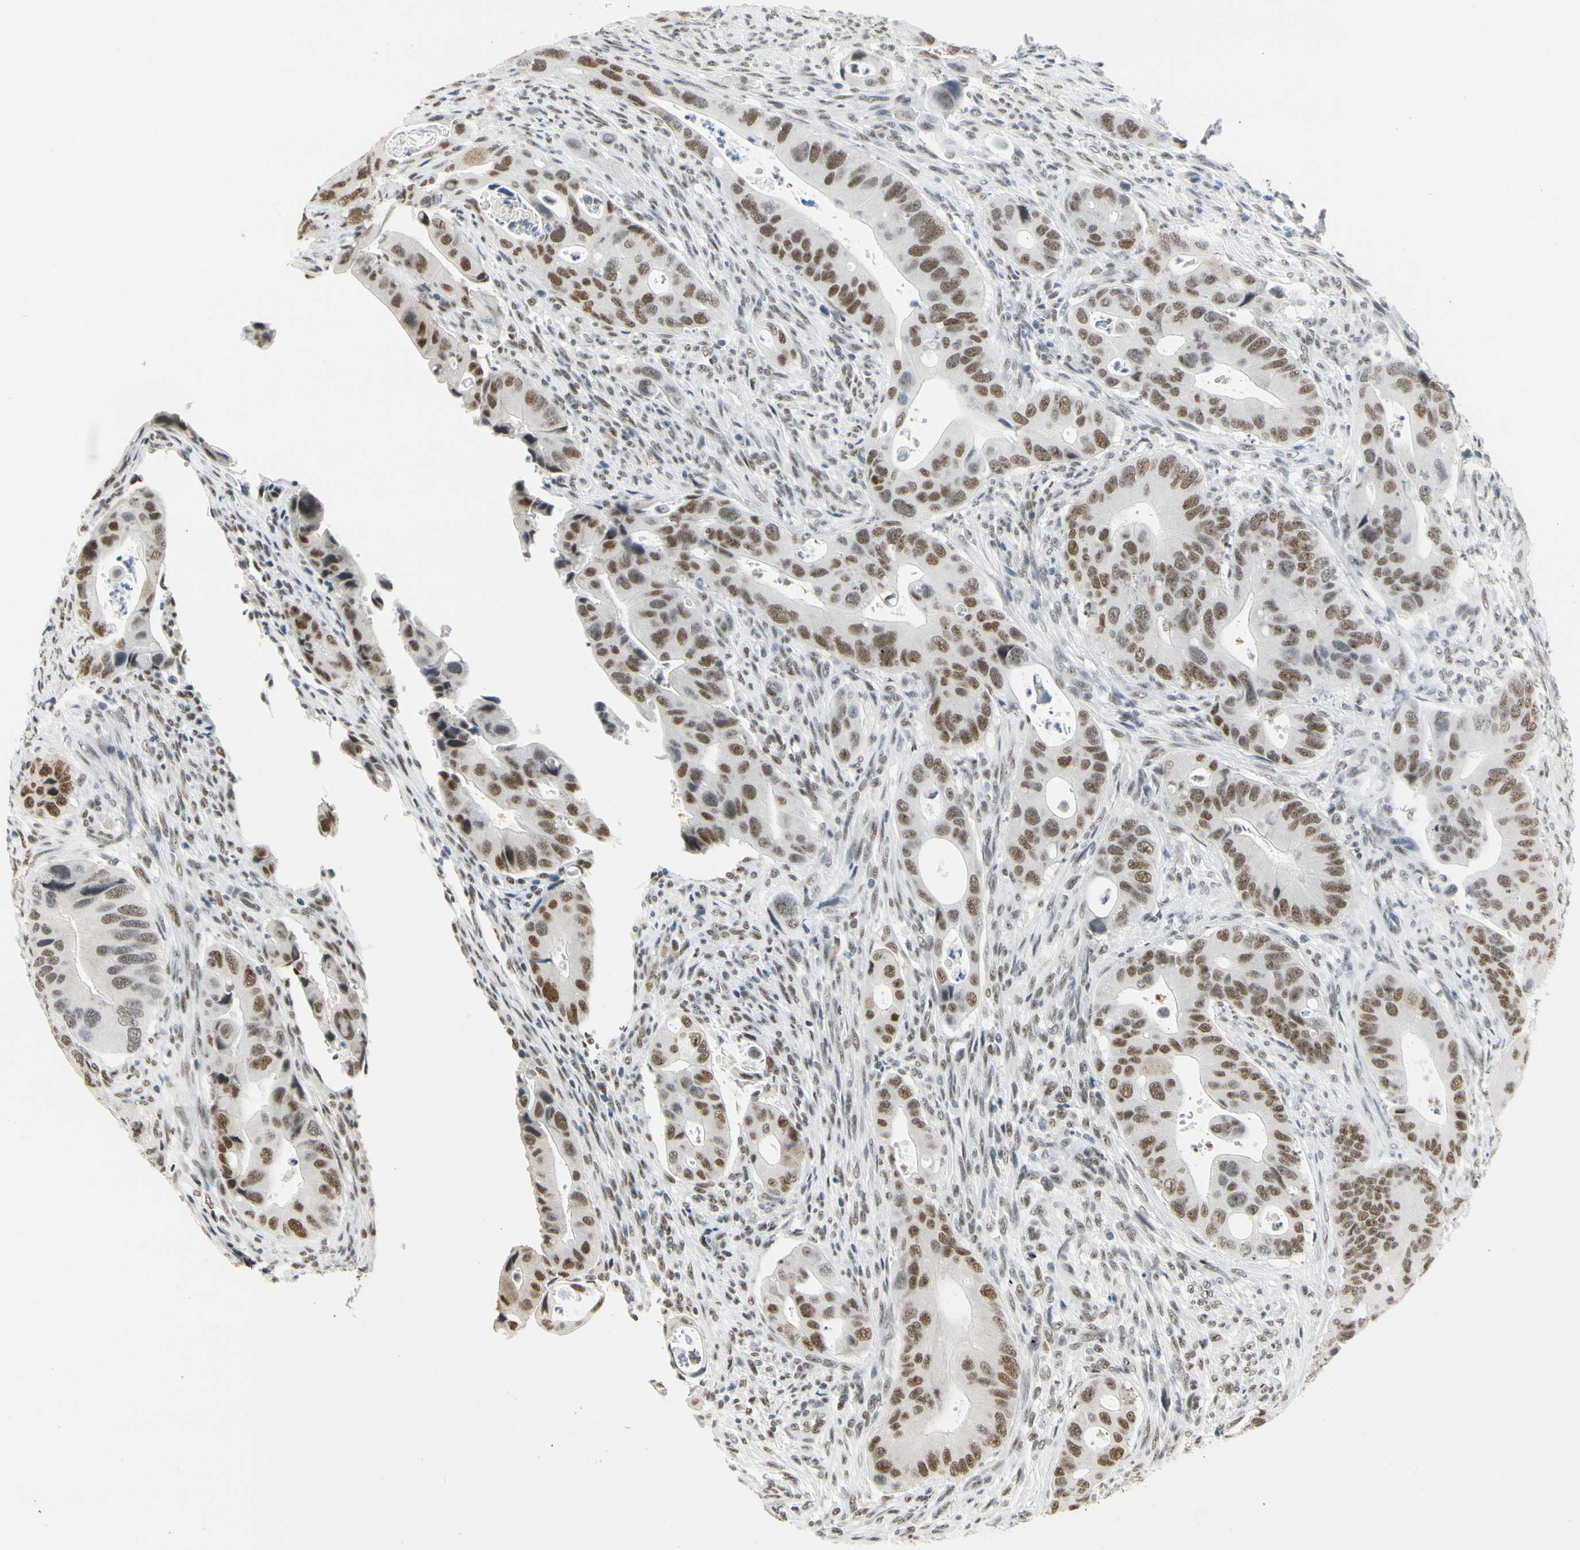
{"staining": {"intensity": "moderate", "quantity": ">75%", "location": "nuclear"}, "tissue": "colorectal cancer", "cell_type": "Tumor cells", "image_type": "cancer", "snomed": [{"axis": "morphology", "description": "Adenocarcinoma, NOS"}, {"axis": "topography", "description": "Rectum"}], "caption": "A photomicrograph showing moderate nuclear expression in about >75% of tumor cells in adenocarcinoma (colorectal), as visualized by brown immunohistochemical staining.", "gene": "ZSCAN16", "patient": {"sex": "female", "age": 57}}